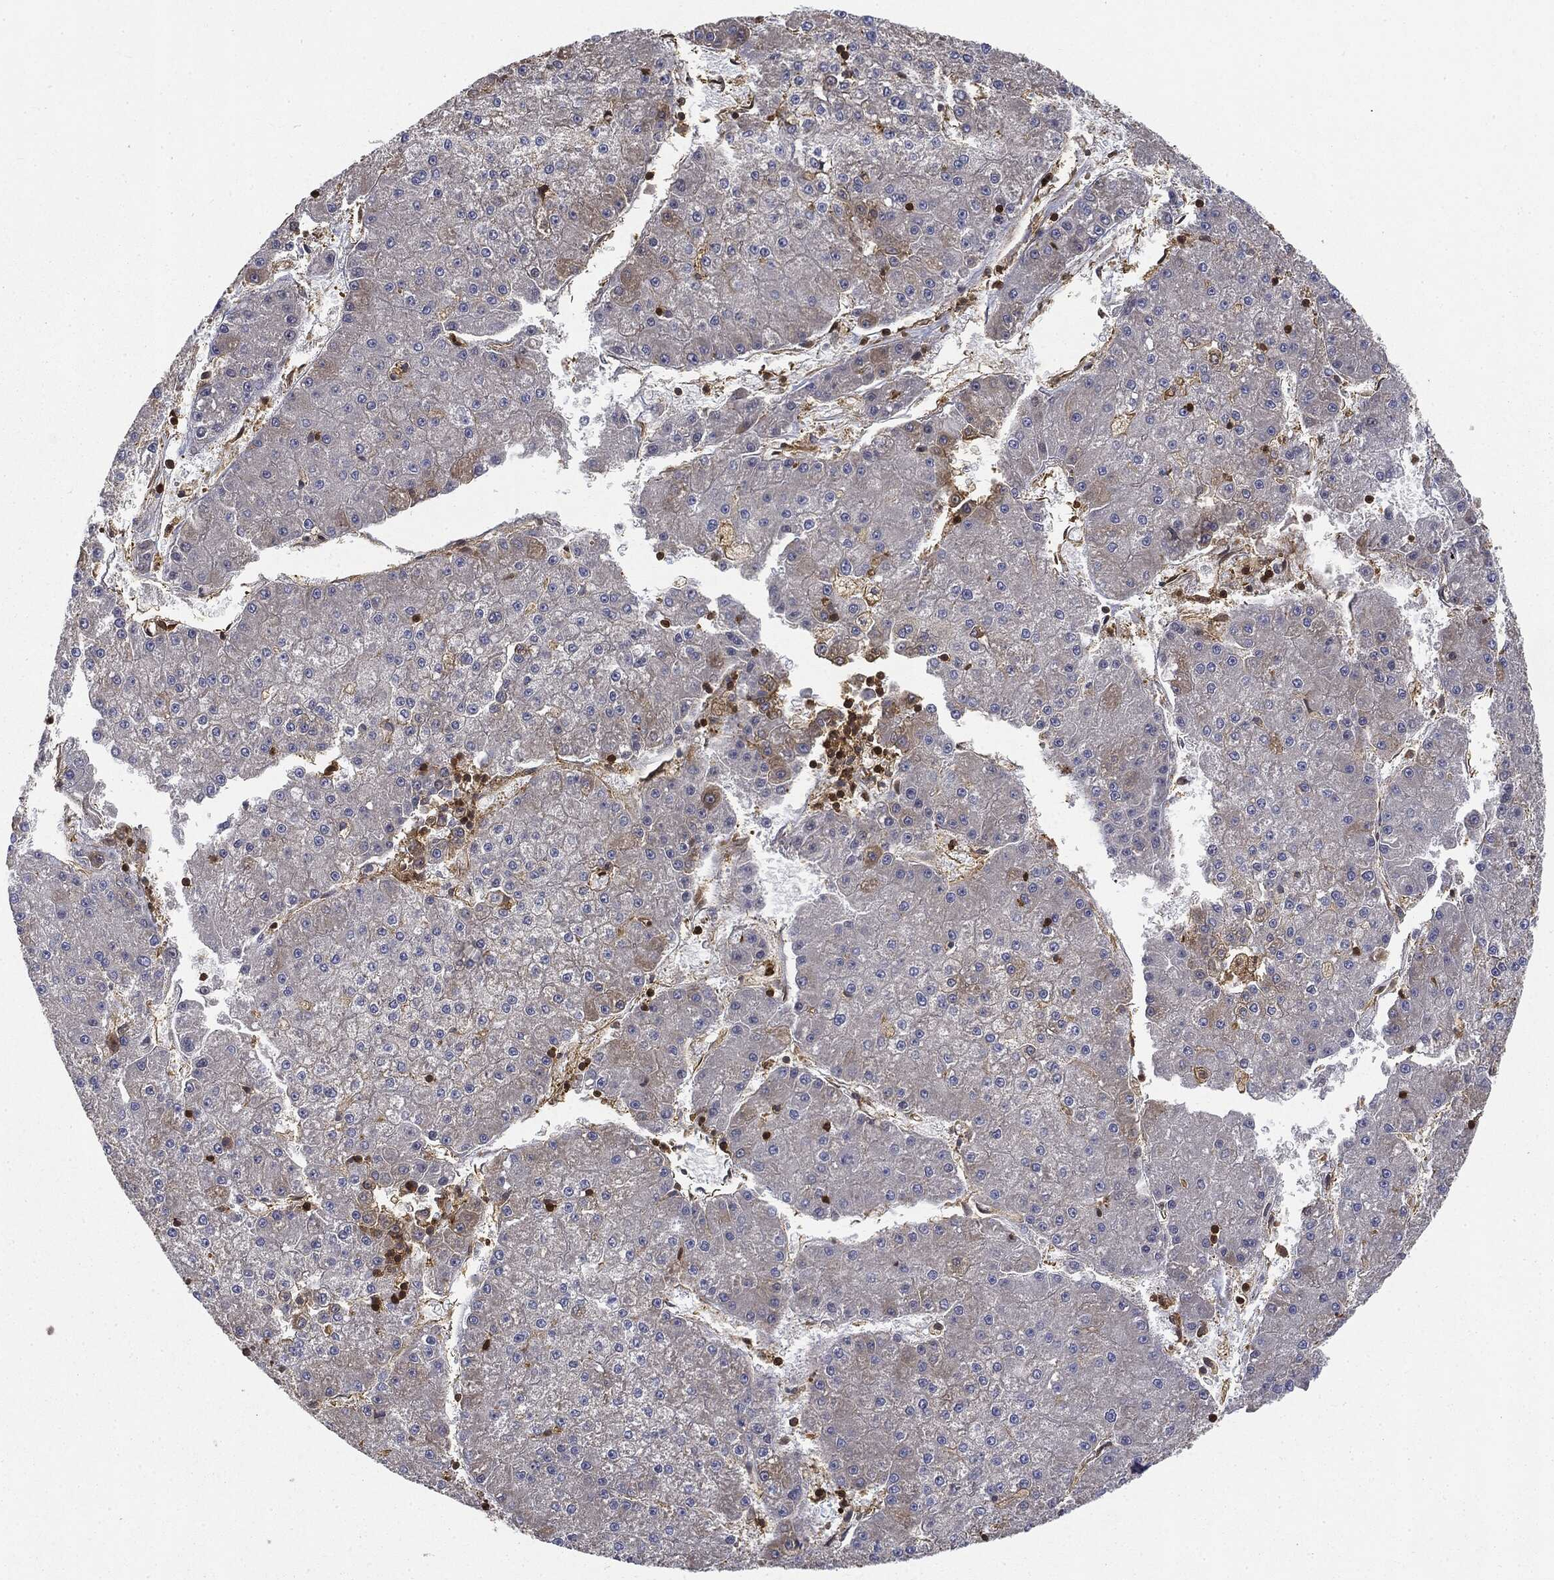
{"staining": {"intensity": "weak", "quantity": "<25%", "location": "cytoplasmic/membranous"}, "tissue": "liver cancer", "cell_type": "Tumor cells", "image_type": "cancer", "snomed": [{"axis": "morphology", "description": "Carcinoma, Hepatocellular, NOS"}, {"axis": "topography", "description": "Liver"}], "caption": "Immunohistochemistry micrograph of liver cancer stained for a protein (brown), which demonstrates no expression in tumor cells.", "gene": "WDR1", "patient": {"sex": "male", "age": 73}}